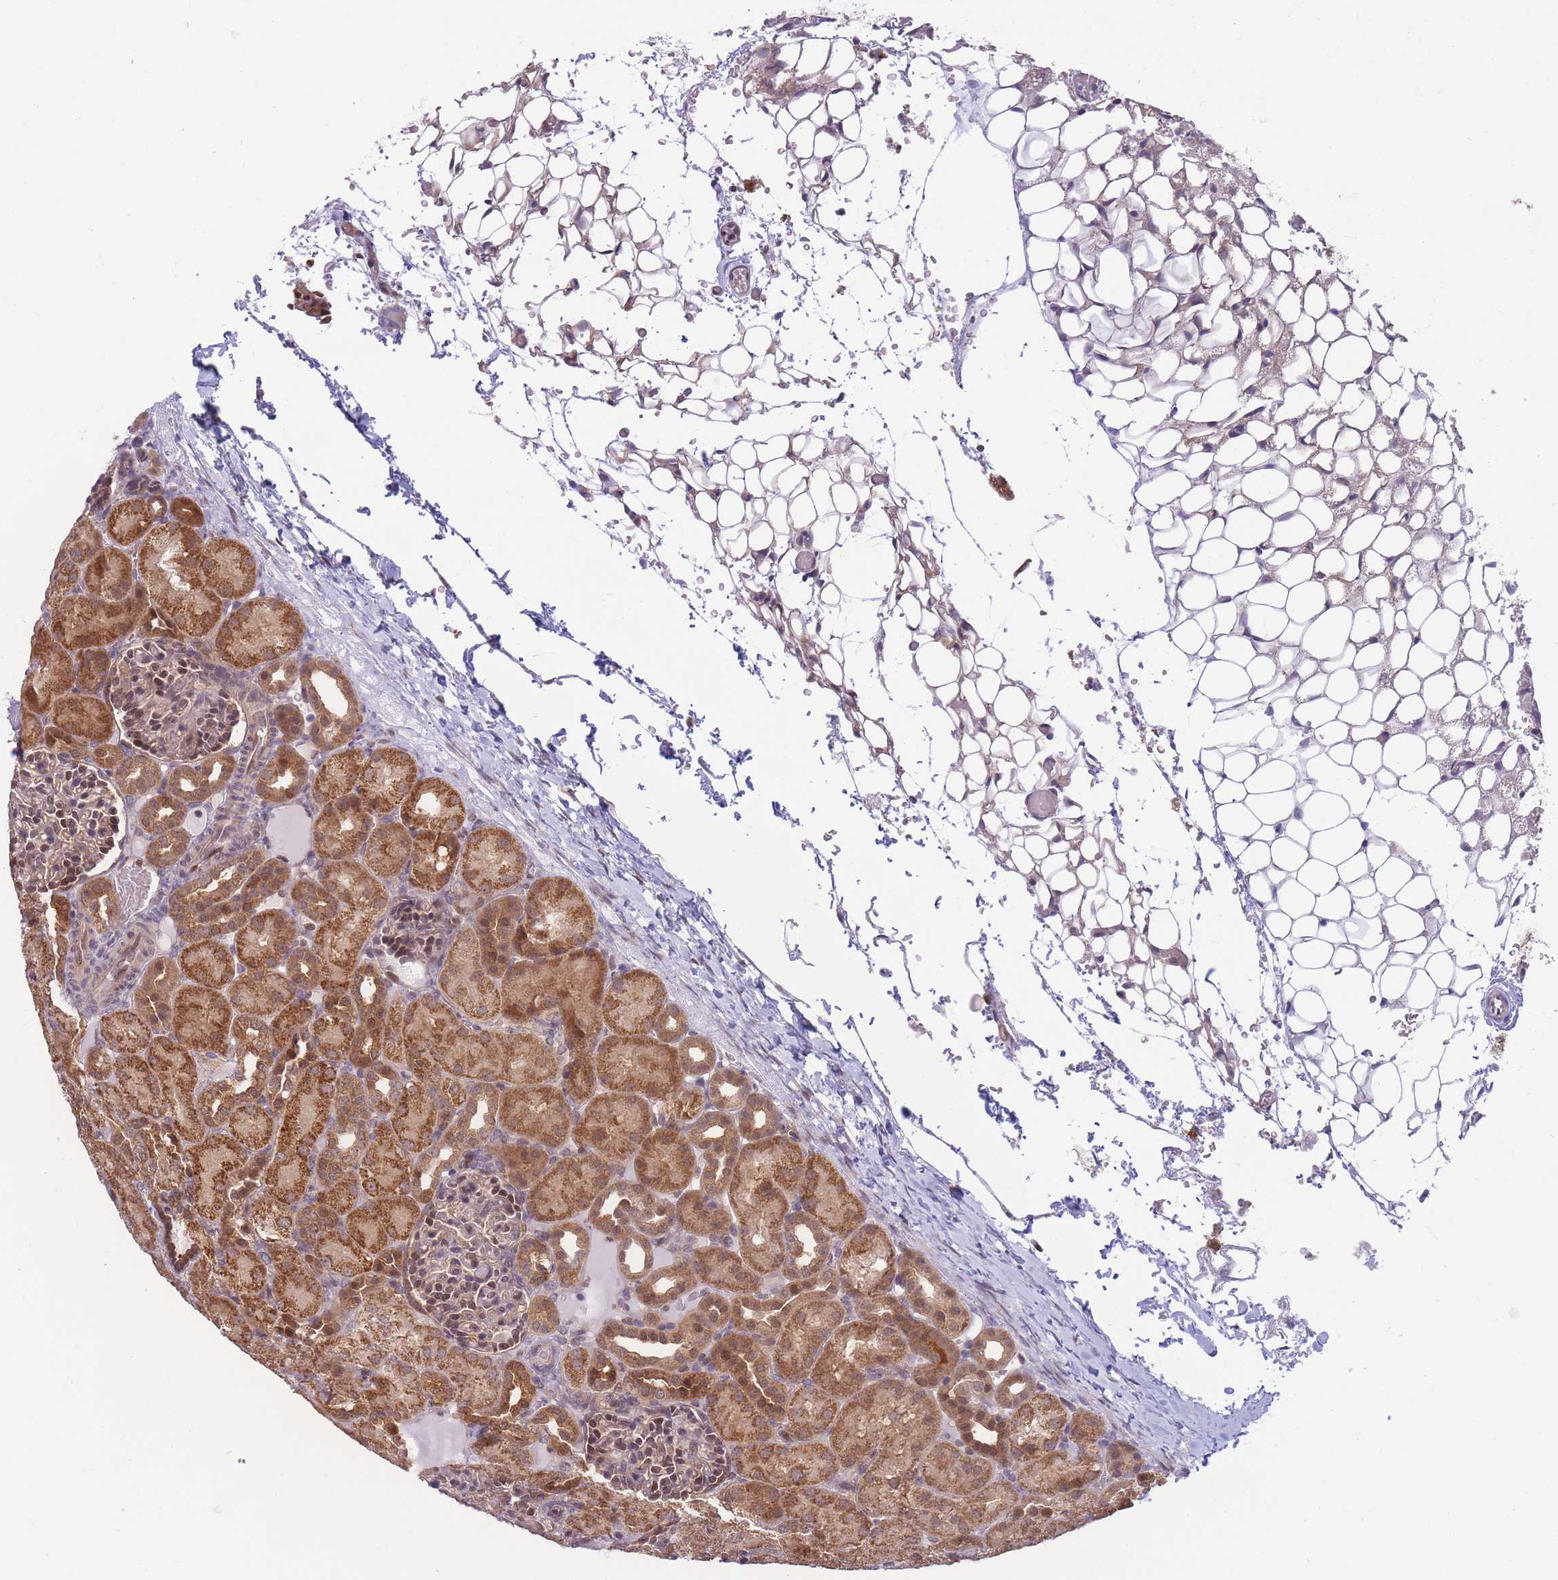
{"staining": {"intensity": "moderate", "quantity": "25%-75%", "location": "nuclear"}, "tissue": "kidney", "cell_type": "Cells in glomeruli", "image_type": "normal", "snomed": [{"axis": "morphology", "description": "Normal tissue, NOS"}, {"axis": "topography", "description": "Kidney"}], "caption": "Brown immunohistochemical staining in unremarkable human kidney displays moderate nuclear expression in approximately 25%-75% of cells in glomeruli. The staining was performed using DAB (3,3'-diaminobenzidine), with brown indicating positive protein expression. Nuclei are stained blue with hematoxylin.", "gene": "NSFL1C", "patient": {"sex": "male", "age": 1}}